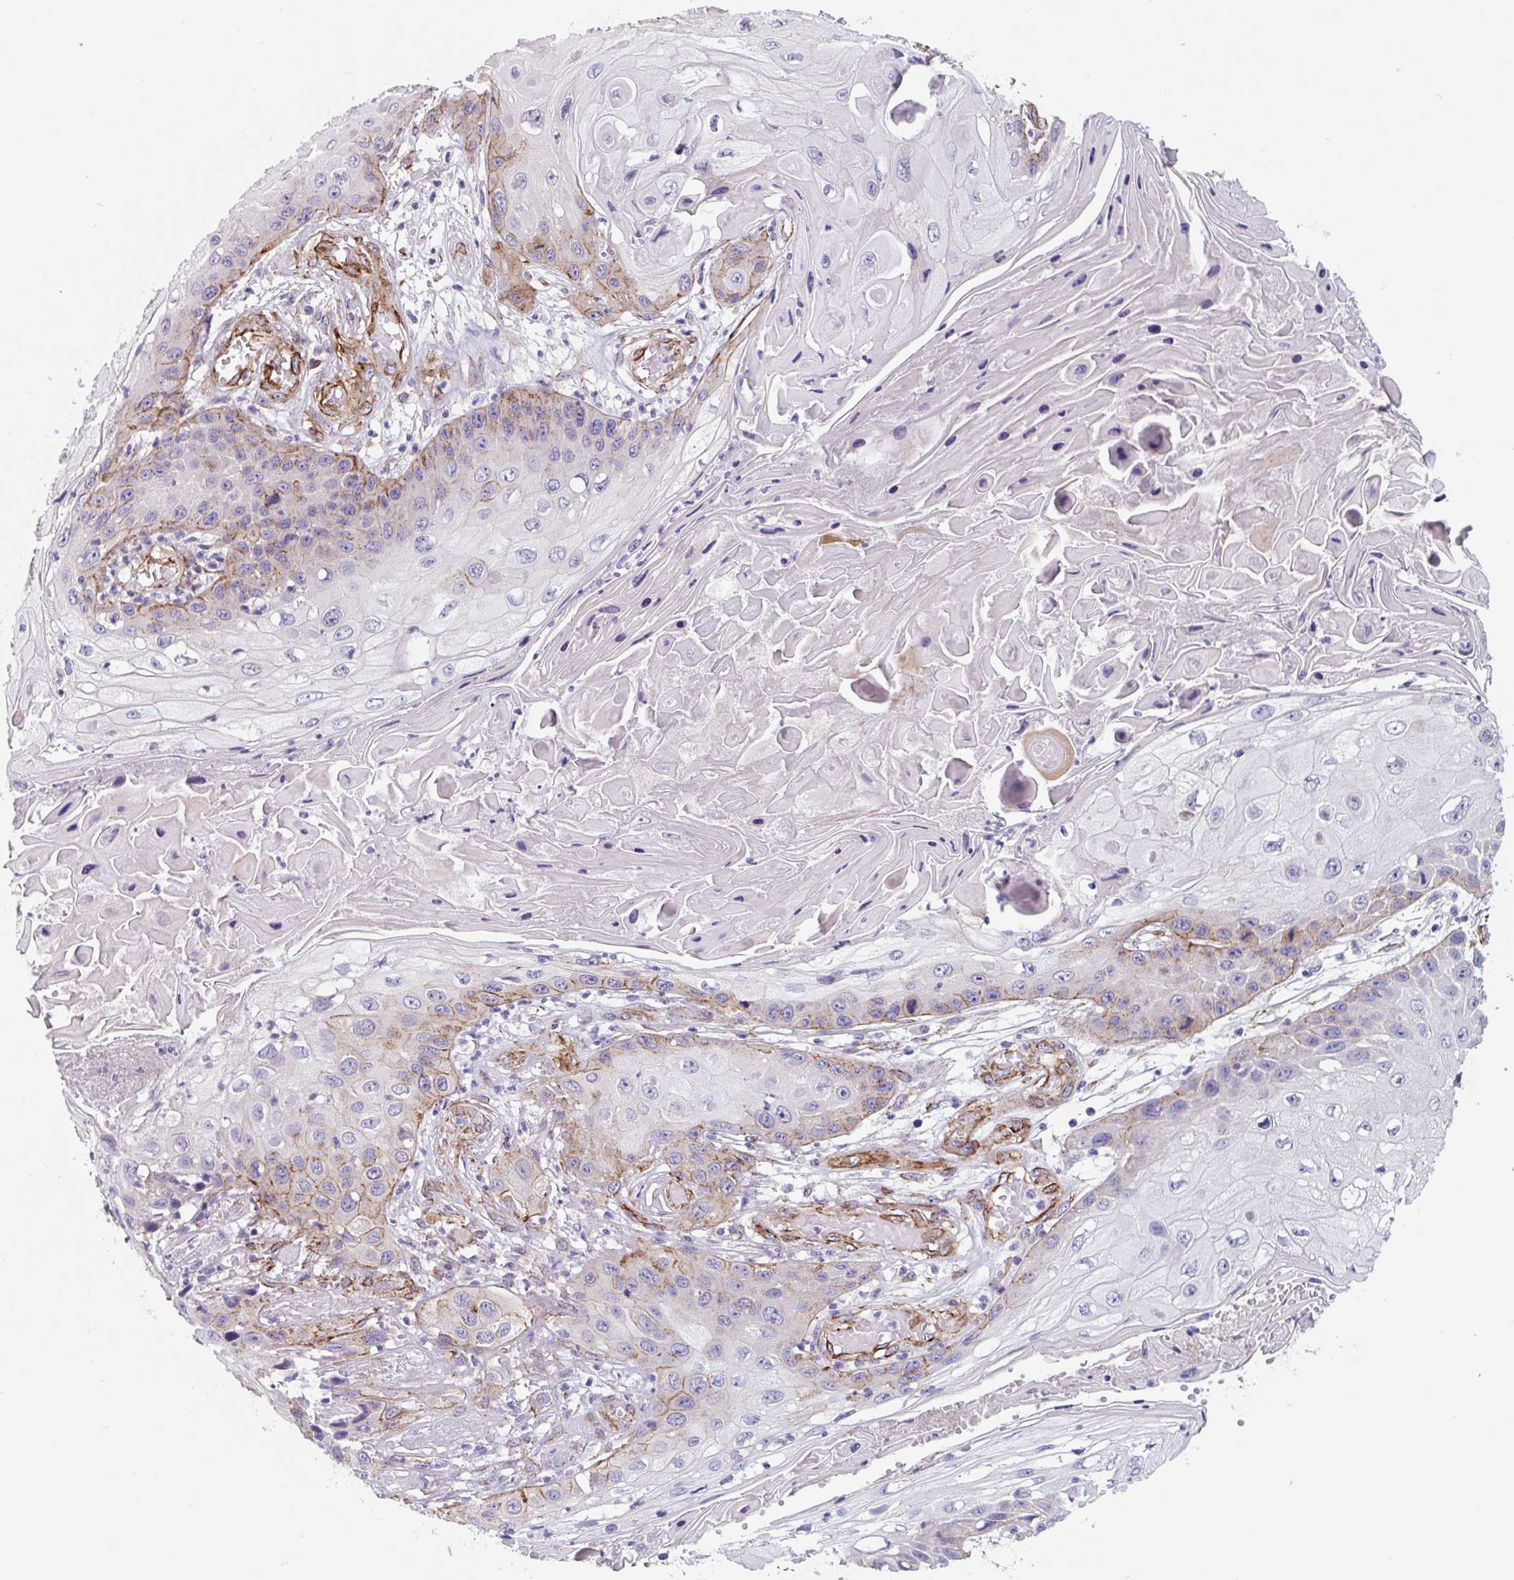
{"staining": {"intensity": "negative", "quantity": "none", "location": "none"}, "tissue": "skin cancer", "cell_type": "Tumor cells", "image_type": "cancer", "snomed": [{"axis": "morphology", "description": "Squamous cell carcinoma, NOS"}, {"axis": "topography", "description": "Skin"}, {"axis": "topography", "description": "Vulva"}], "caption": "Tumor cells are negative for brown protein staining in skin squamous cell carcinoma.", "gene": "CITED4", "patient": {"sex": "female", "age": 44}}